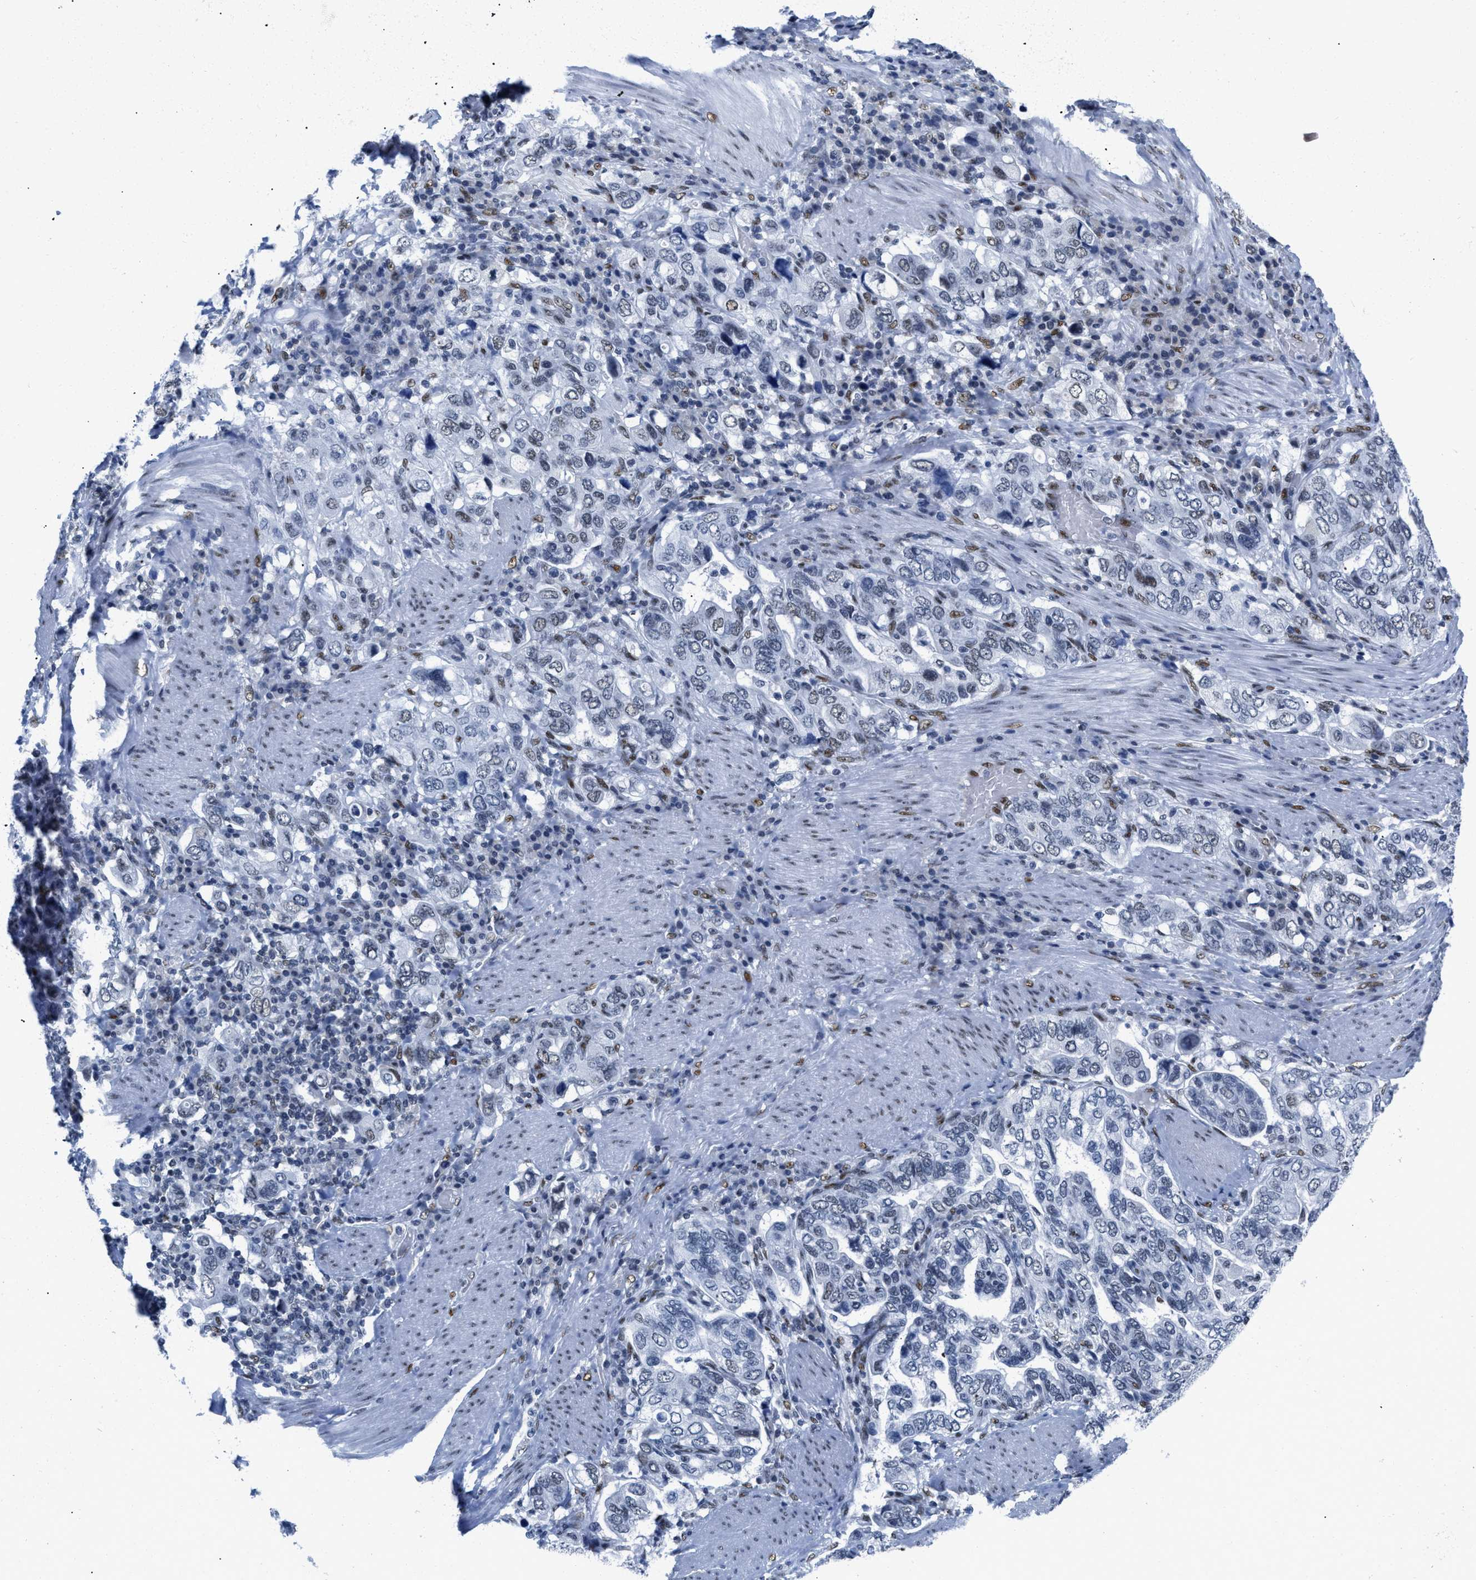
{"staining": {"intensity": "moderate", "quantity": "<25%", "location": "nuclear"}, "tissue": "stomach cancer", "cell_type": "Tumor cells", "image_type": "cancer", "snomed": [{"axis": "morphology", "description": "Adenocarcinoma, NOS"}, {"axis": "topography", "description": "Stomach, upper"}], "caption": "Immunohistochemical staining of human stomach cancer exhibits moderate nuclear protein staining in approximately <25% of tumor cells.", "gene": "CTBP1", "patient": {"sex": "male", "age": 62}}